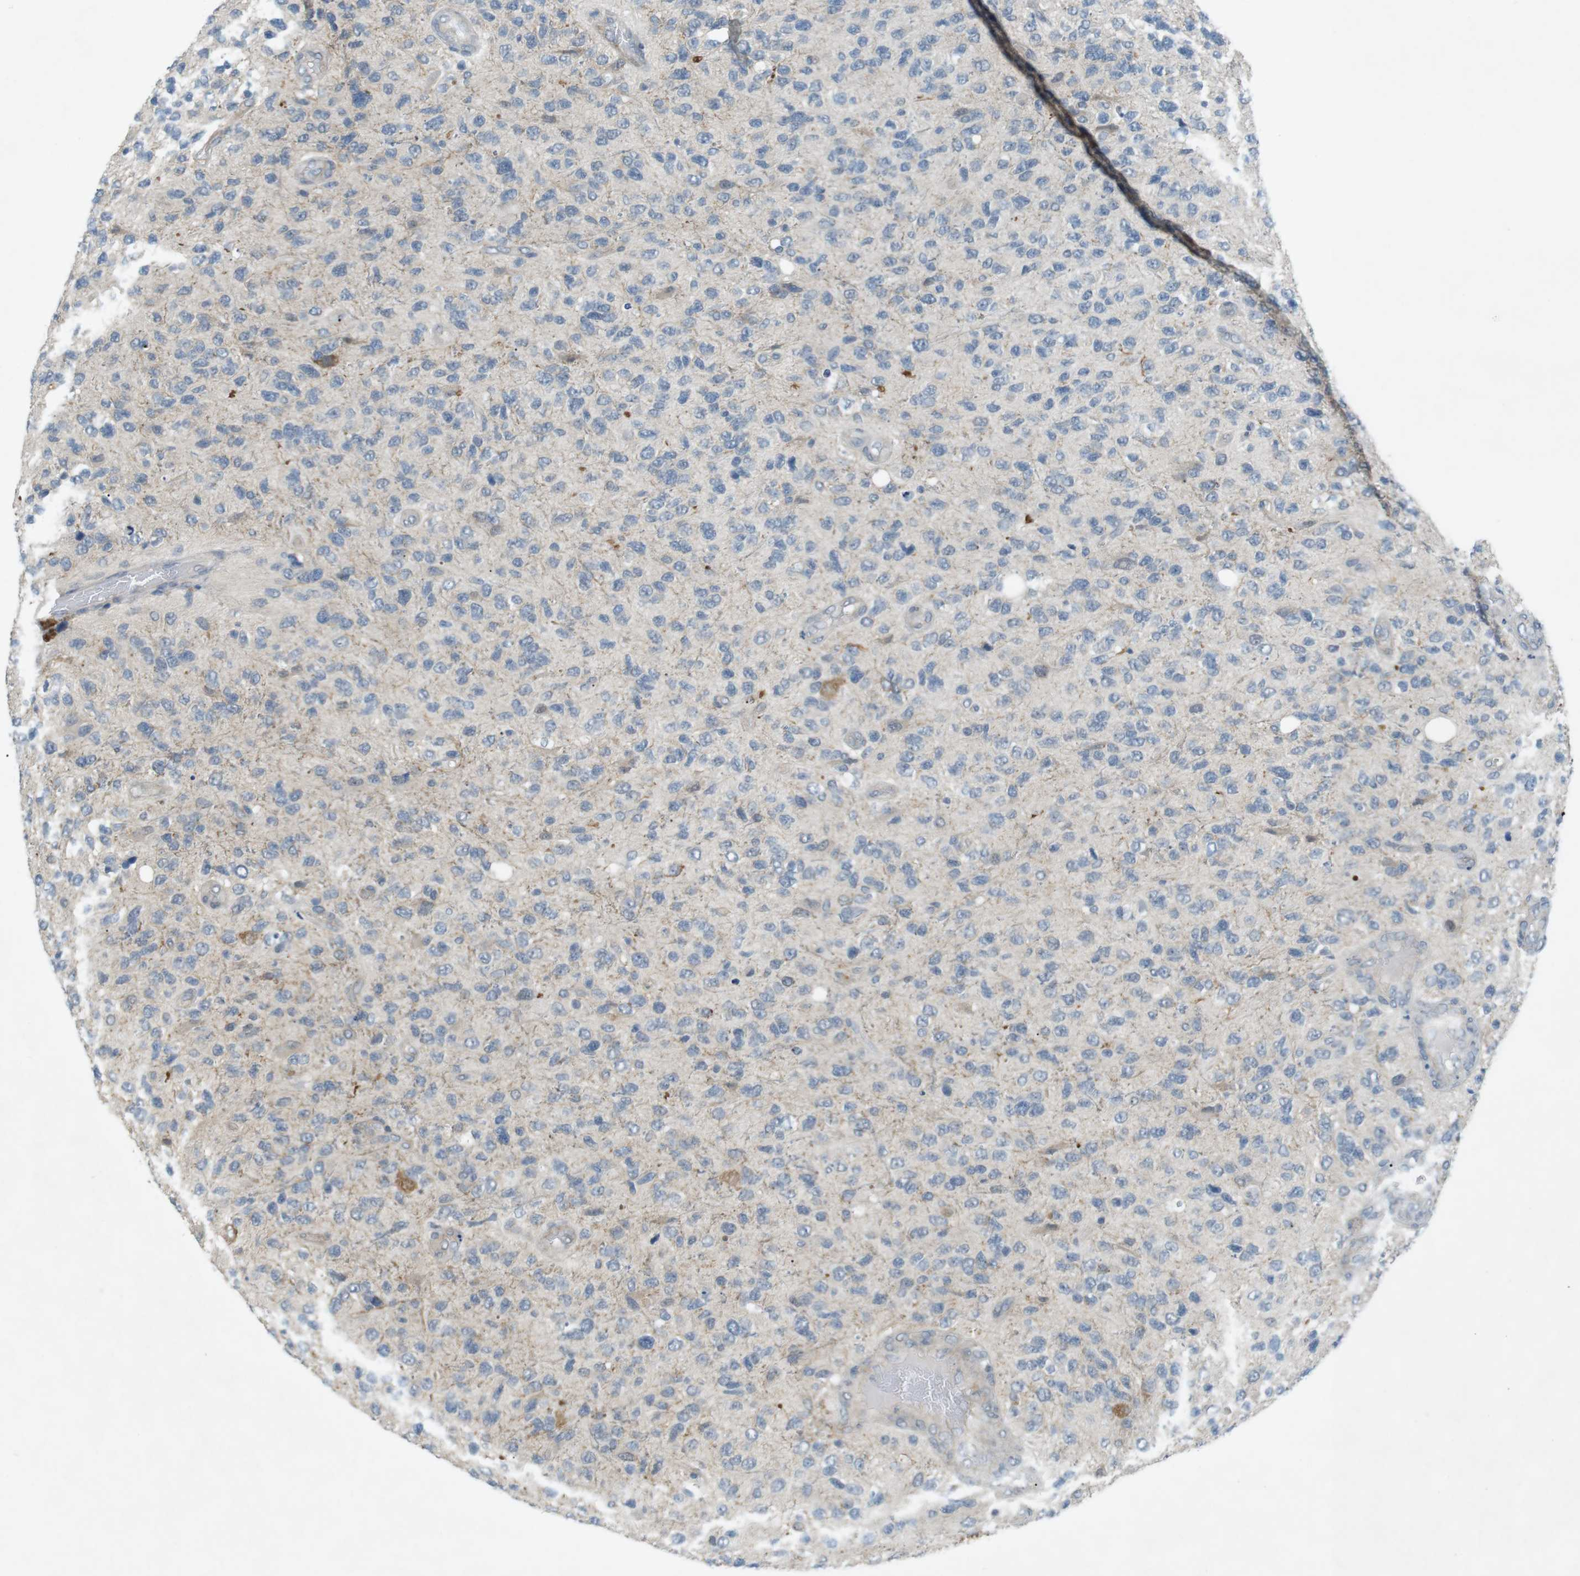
{"staining": {"intensity": "weak", "quantity": "<25%", "location": "cytoplasmic/membranous"}, "tissue": "glioma", "cell_type": "Tumor cells", "image_type": "cancer", "snomed": [{"axis": "morphology", "description": "Glioma, malignant, High grade"}, {"axis": "topography", "description": "Brain"}], "caption": "The photomicrograph exhibits no staining of tumor cells in malignant glioma (high-grade). (DAB (3,3'-diaminobenzidine) IHC with hematoxylin counter stain).", "gene": "RTN3", "patient": {"sex": "female", "age": 58}}